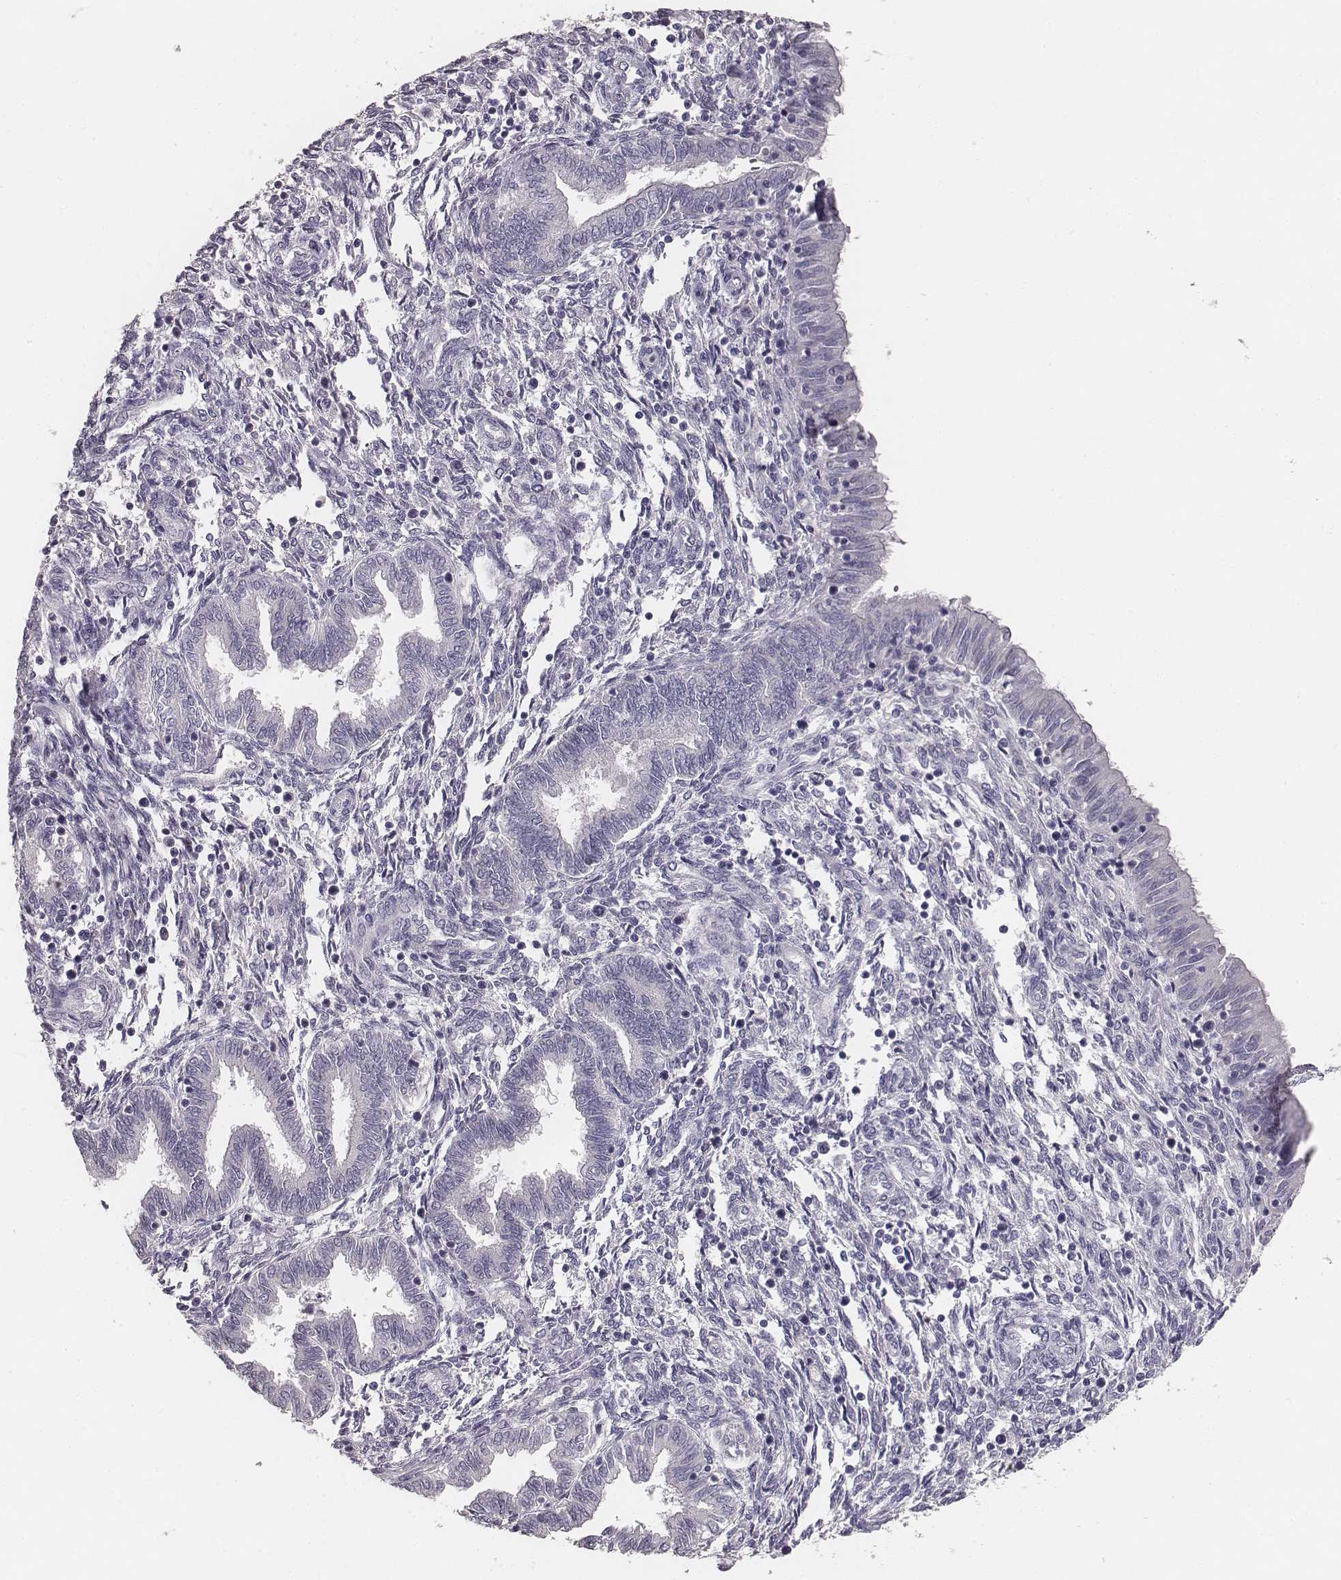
{"staining": {"intensity": "negative", "quantity": "none", "location": "none"}, "tissue": "endometrium", "cell_type": "Cells in endometrial stroma", "image_type": "normal", "snomed": [{"axis": "morphology", "description": "Normal tissue, NOS"}, {"axis": "topography", "description": "Endometrium"}], "caption": "Histopathology image shows no significant protein positivity in cells in endometrial stroma of benign endometrium.", "gene": "MYH6", "patient": {"sex": "female", "age": 42}}